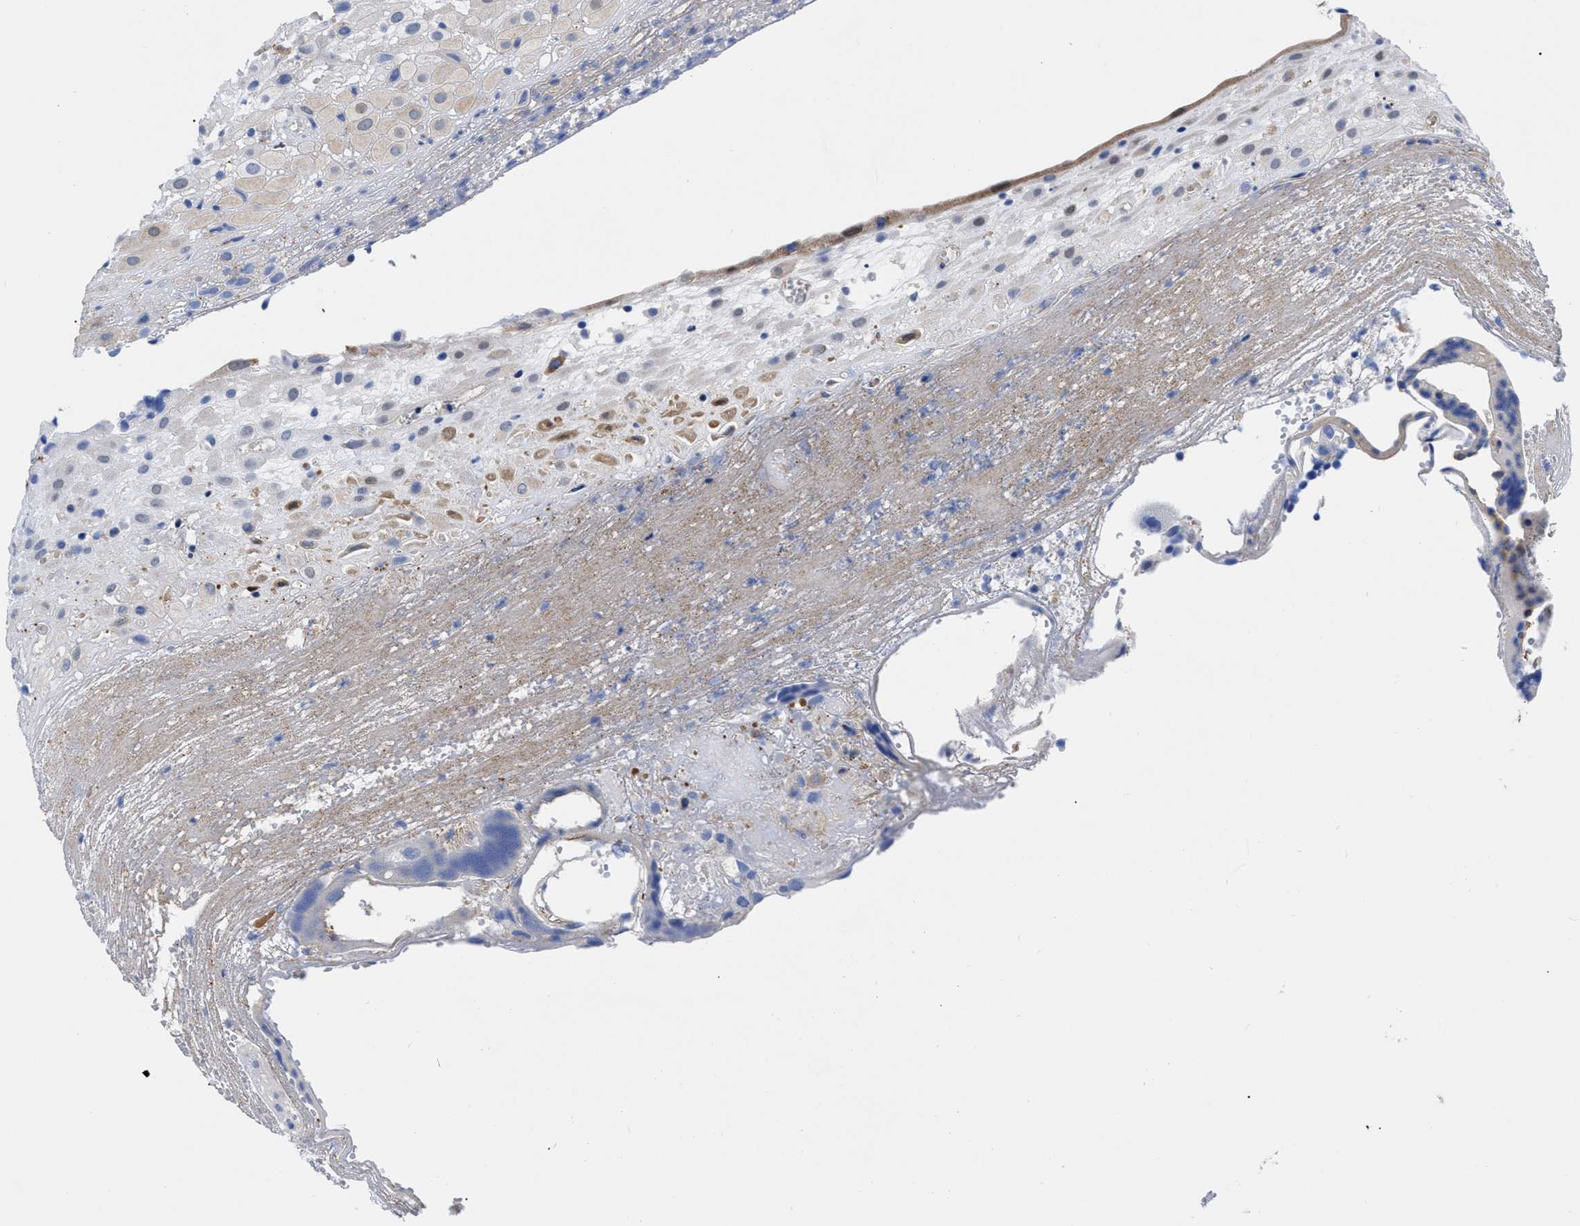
{"staining": {"intensity": "weak", "quantity": "<25%", "location": "cytoplasmic/membranous"}, "tissue": "placenta", "cell_type": "Decidual cells", "image_type": "normal", "snomed": [{"axis": "morphology", "description": "Normal tissue, NOS"}, {"axis": "topography", "description": "Placenta"}], "caption": "This histopathology image is of benign placenta stained with IHC to label a protein in brown with the nuclei are counter-stained blue. There is no staining in decidual cells.", "gene": "RBKS", "patient": {"sex": "female", "age": 18}}